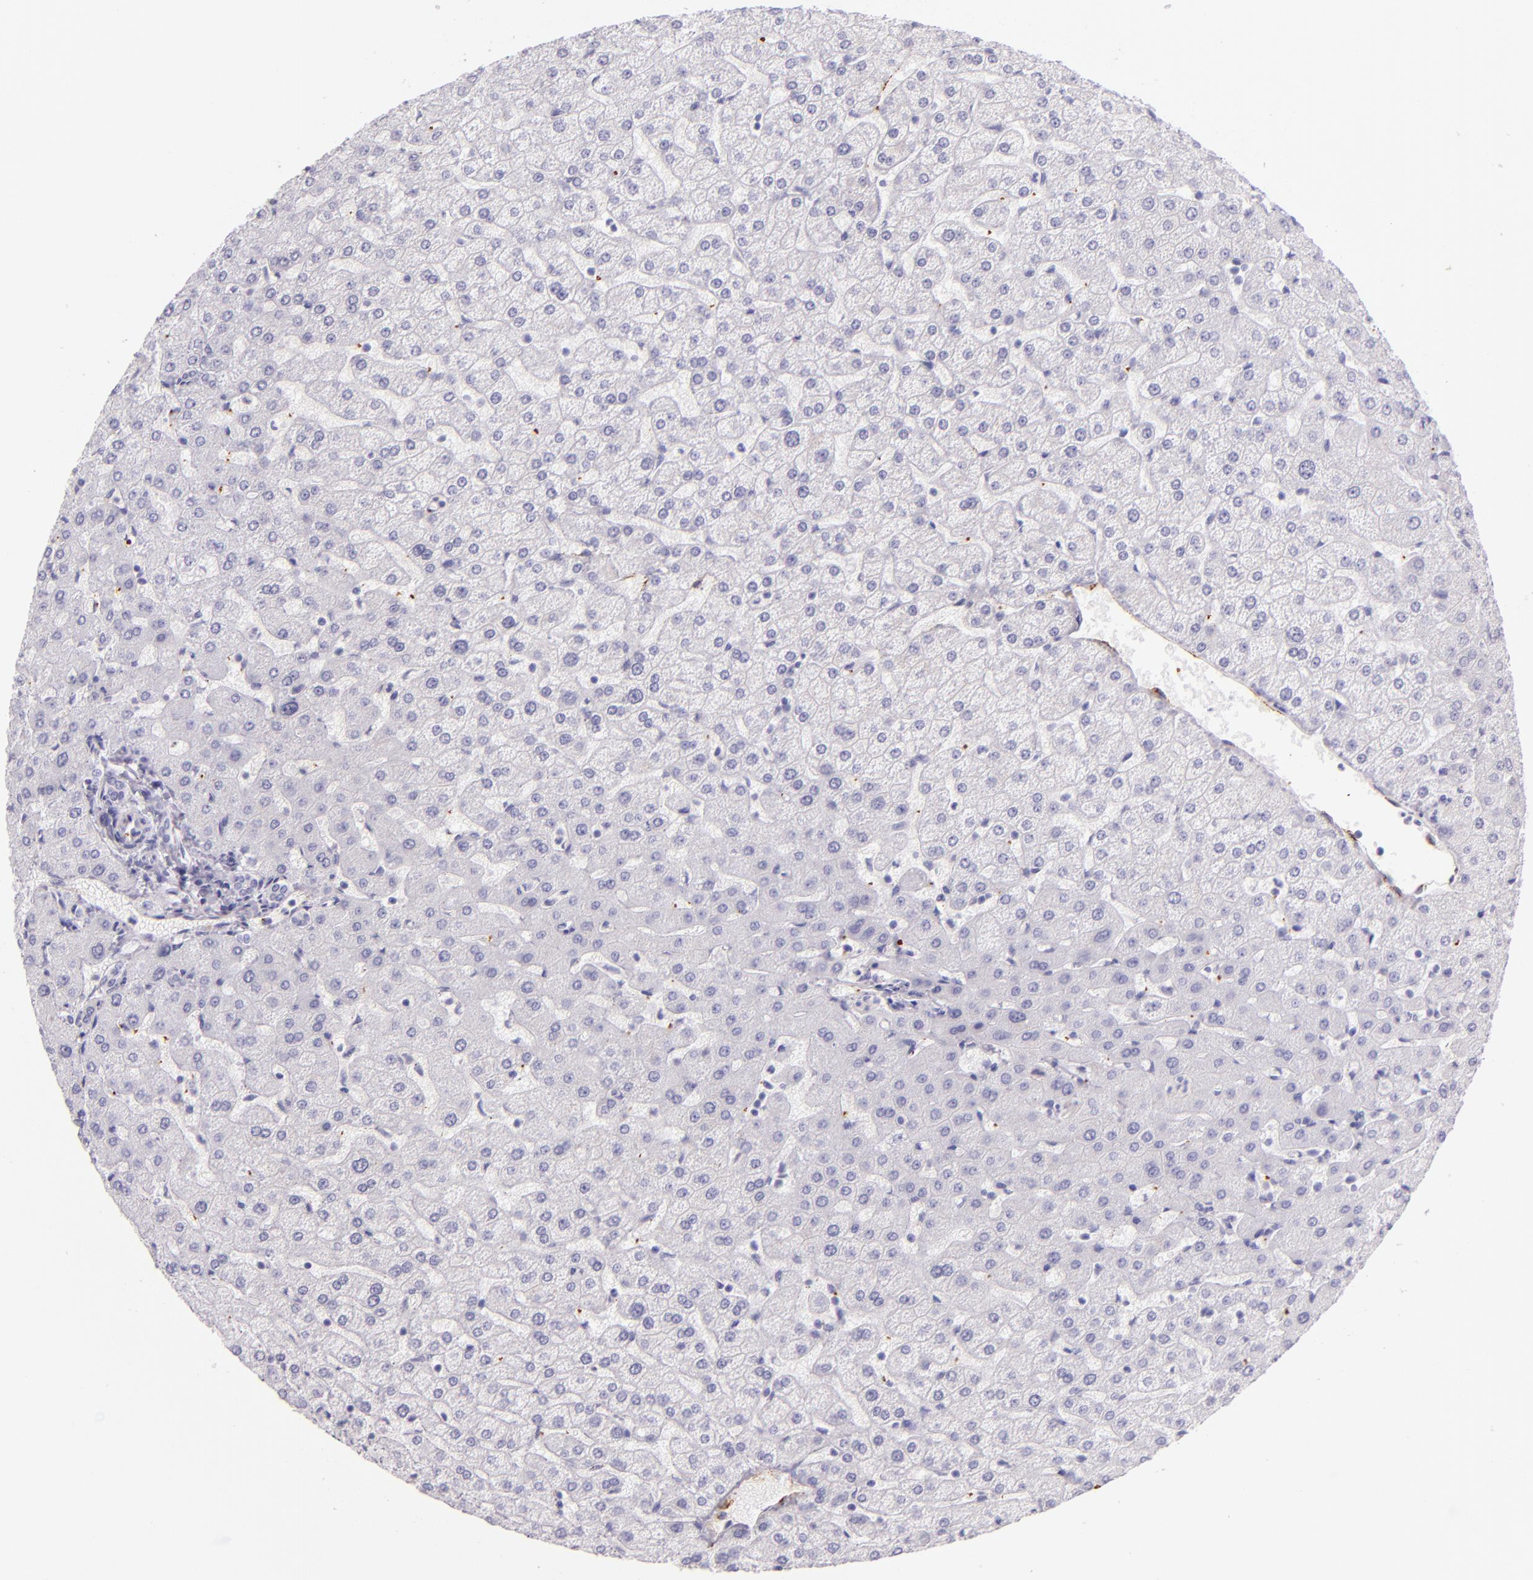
{"staining": {"intensity": "negative", "quantity": "none", "location": "none"}, "tissue": "liver", "cell_type": "Cholangiocytes", "image_type": "normal", "snomed": [{"axis": "morphology", "description": "Normal tissue, NOS"}, {"axis": "morphology", "description": "Fibrosis, NOS"}, {"axis": "topography", "description": "Liver"}], "caption": "Photomicrograph shows no protein expression in cholangiocytes of normal liver.", "gene": "SELP", "patient": {"sex": "female", "age": 29}}